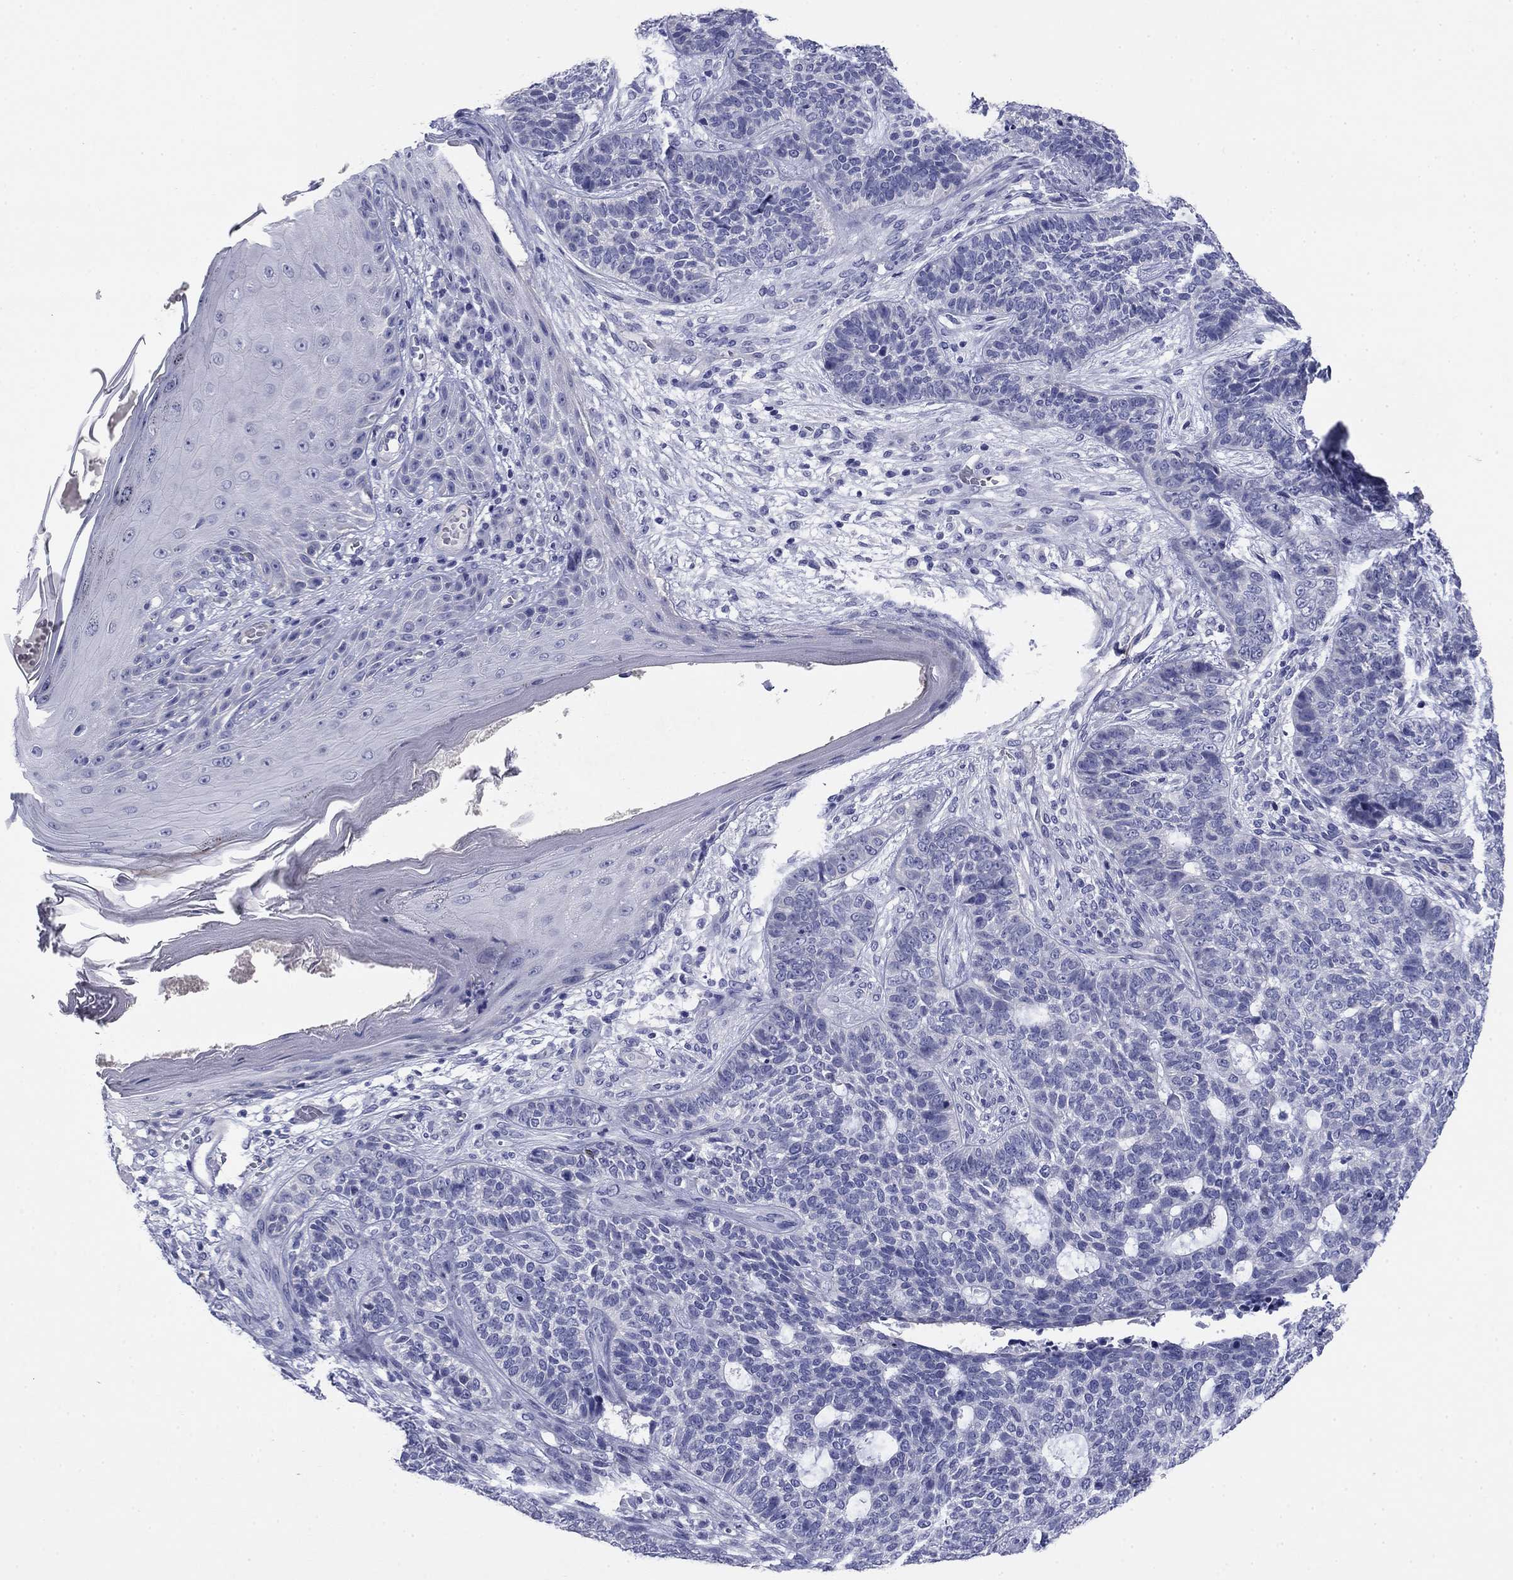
{"staining": {"intensity": "negative", "quantity": "none", "location": "none"}, "tissue": "skin cancer", "cell_type": "Tumor cells", "image_type": "cancer", "snomed": [{"axis": "morphology", "description": "Basal cell carcinoma"}, {"axis": "topography", "description": "Skin"}], "caption": "Skin cancer was stained to show a protein in brown. There is no significant staining in tumor cells.", "gene": "PRKCG", "patient": {"sex": "female", "age": 69}}